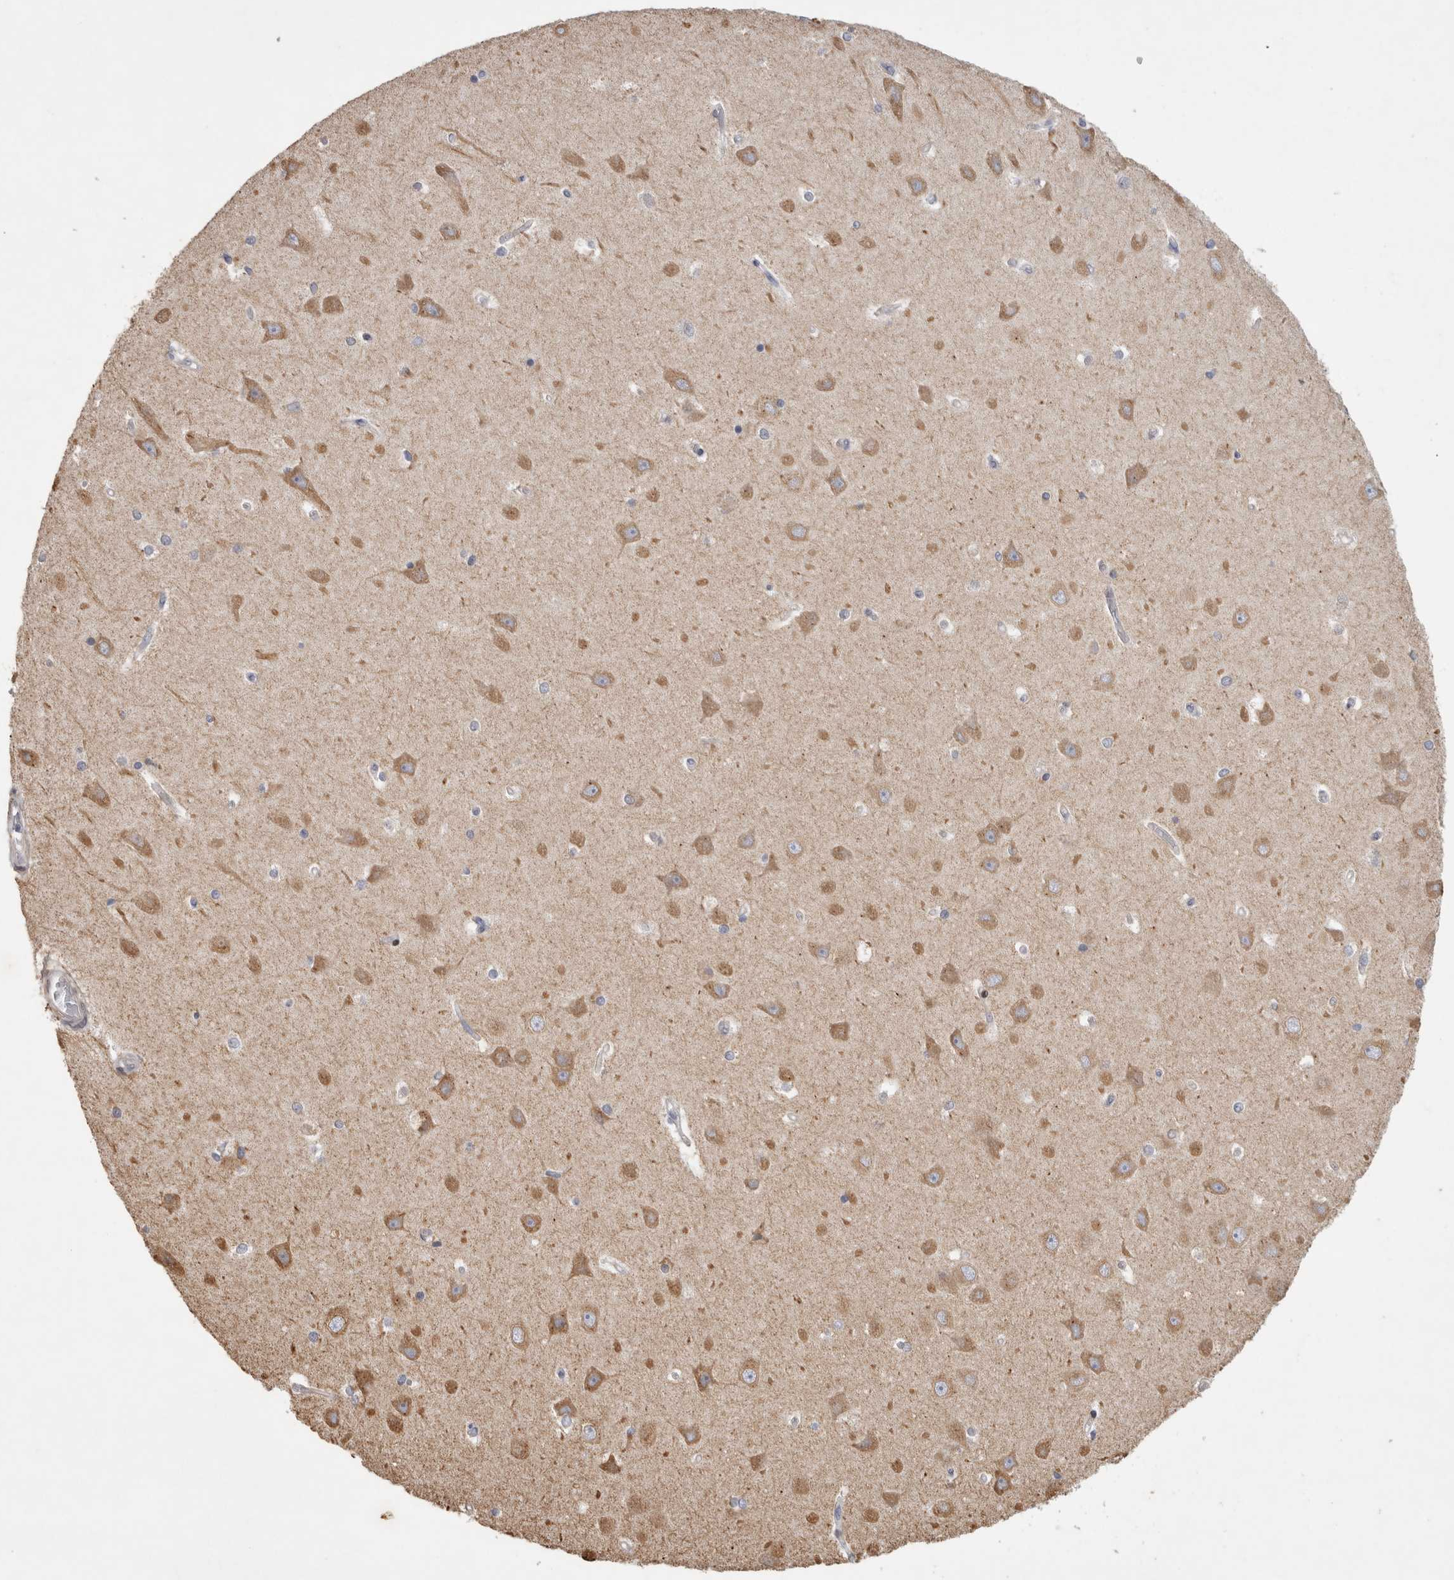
{"staining": {"intensity": "negative", "quantity": "none", "location": "none"}, "tissue": "hippocampus", "cell_type": "Glial cells", "image_type": "normal", "snomed": [{"axis": "morphology", "description": "Normal tissue, NOS"}, {"axis": "topography", "description": "Hippocampus"}], "caption": "Photomicrograph shows no protein expression in glial cells of normal hippocampus. Nuclei are stained in blue.", "gene": "C8orf58", "patient": {"sex": "male", "age": 45}}